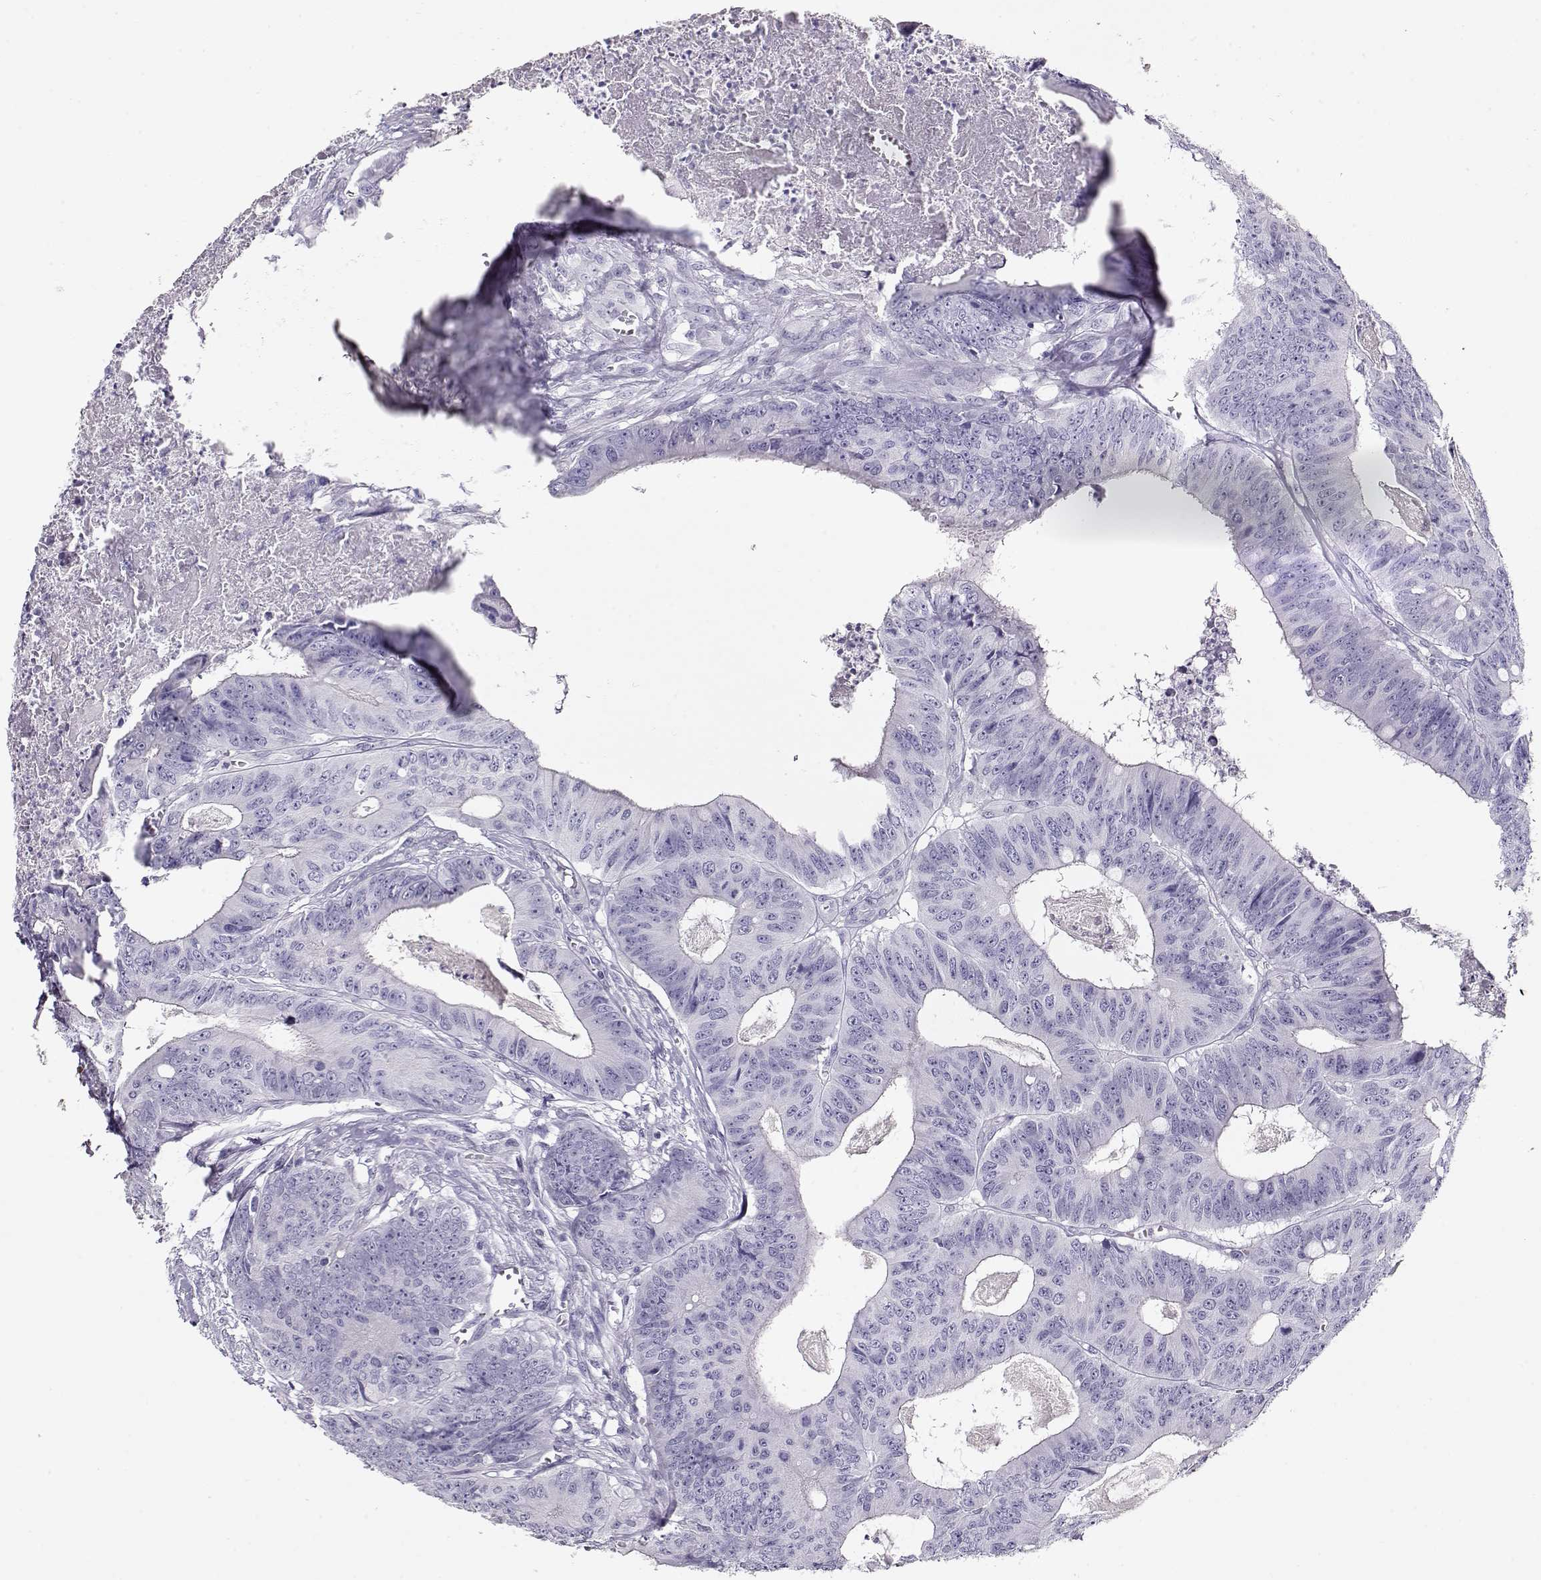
{"staining": {"intensity": "negative", "quantity": "none", "location": "none"}, "tissue": "colorectal cancer", "cell_type": "Tumor cells", "image_type": "cancer", "snomed": [{"axis": "morphology", "description": "Adenocarcinoma, NOS"}, {"axis": "topography", "description": "Colon"}], "caption": "DAB (3,3'-diaminobenzidine) immunohistochemical staining of human adenocarcinoma (colorectal) exhibits no significant staining in tumor cells.", "gene": "ACTN2", "patient": {"sex": "male", "age": 84}}